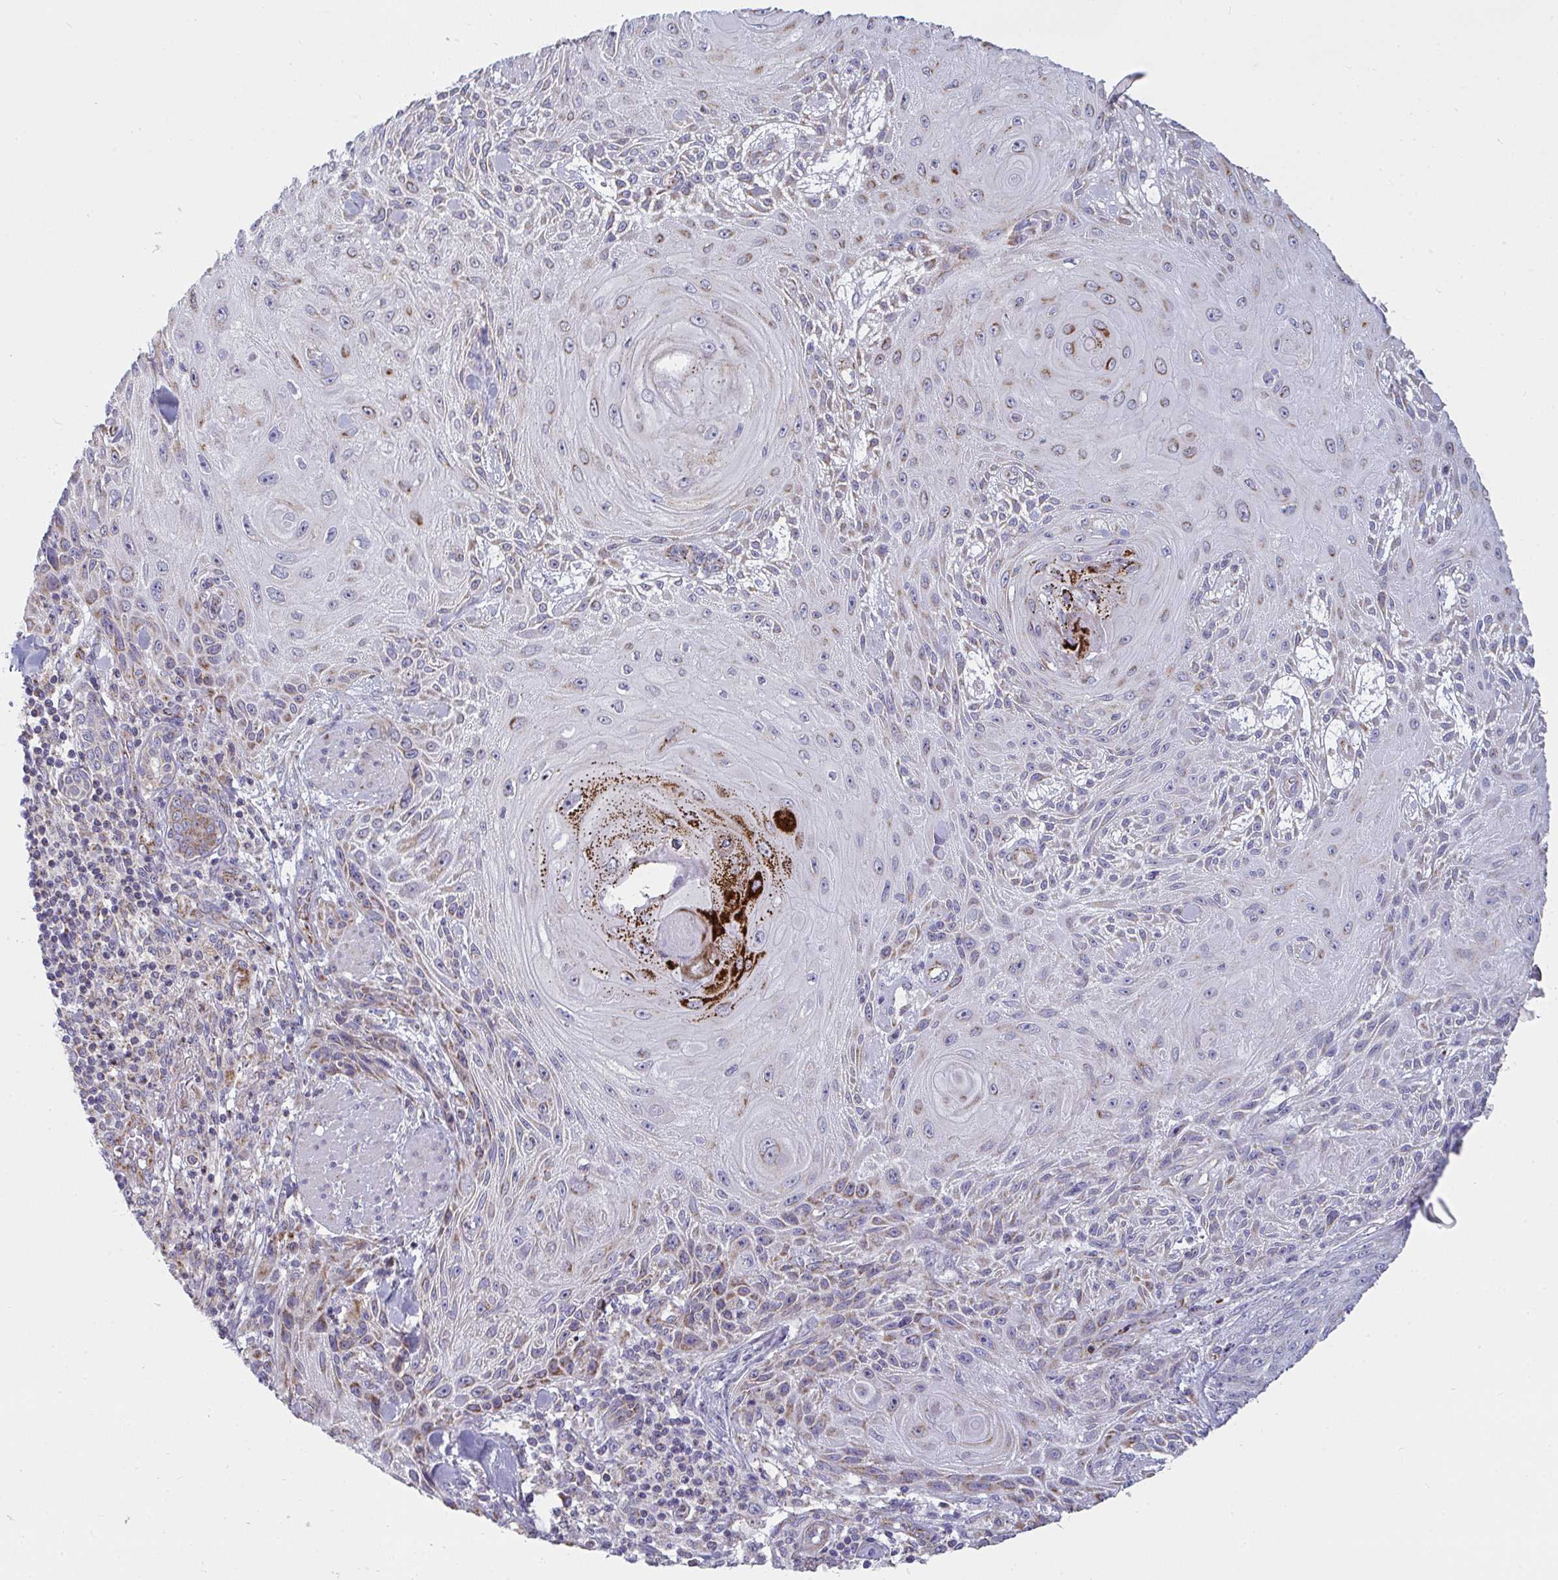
{"staining": {"intensity": "weak", "quantity": "25%-75%", "location": "cytoplasmic/membranous"}, "tissue": "skin cancer", "cell_type": "Tumor cells", "image_type": "cancer", "snomed": [{"axis": "morphology", "description": "Squamous cell carcinoma, NOS"}, {"axis": "topography", "description": "Skin"}], "caption": "Skin cancer (squamous cell carcinoma) stained with a brown dye demonstrates weak cytoplasmic/membranous positive positivity in about 25%-75% of tumor cells.", "gene": "FAHD1", "patient": {"sex": "male", "age": 88}}